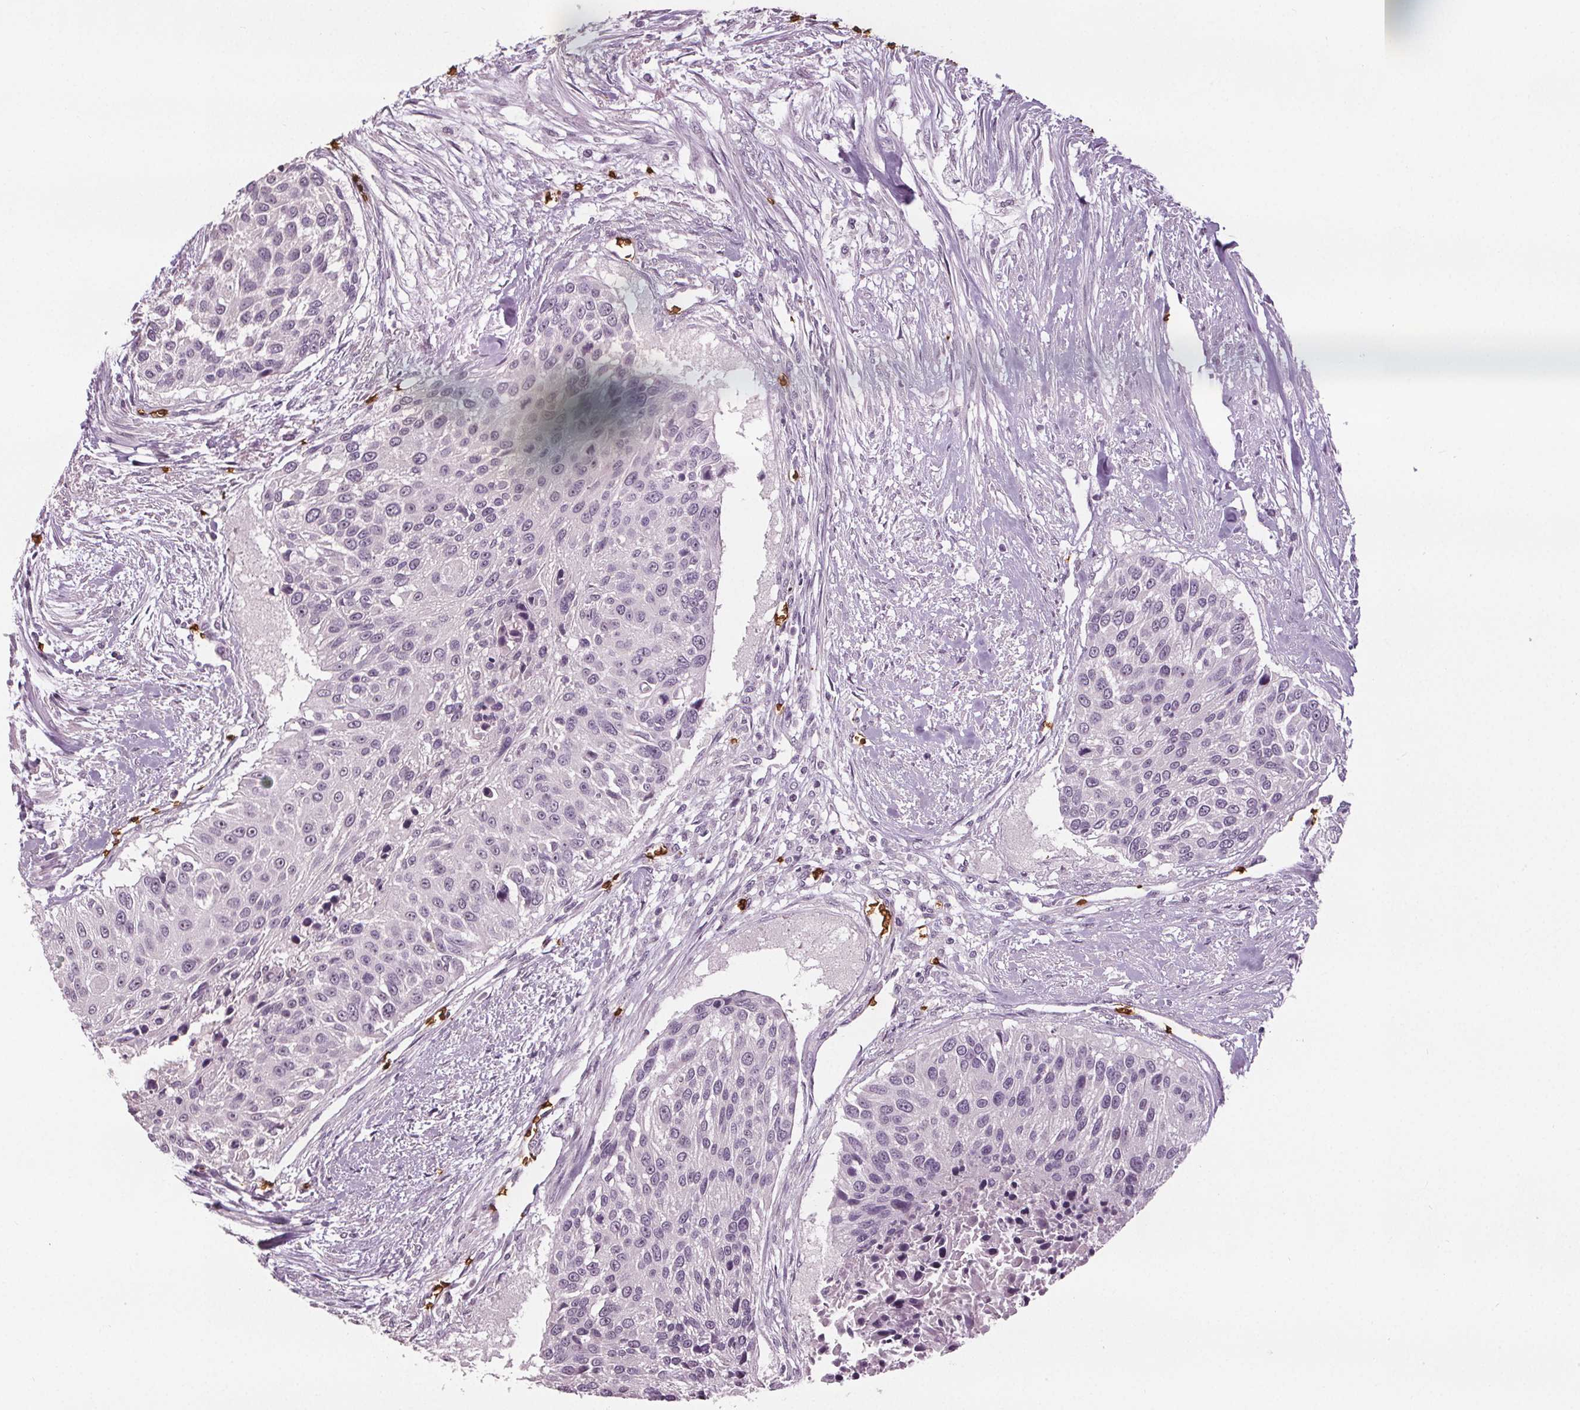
{"staining": {"intensity": "negative", "quantity": "none", "location": "none"}, "tissue": "urothelial cancer", "cell_type": "Tumor cells", "image_type": "cancer", "snomed": [{"axis": "morphology", "description": "Urothelial carcinoma, NOS"}, {"axis": "topography", "description": "Urinary bladder"}], "caption": "Immunohistochemistry of human transitional cell carcinoma shows no positivity in tumor cells.", "gene": "SLC4A1", "patient": {"sex": "male", "age": 55}}